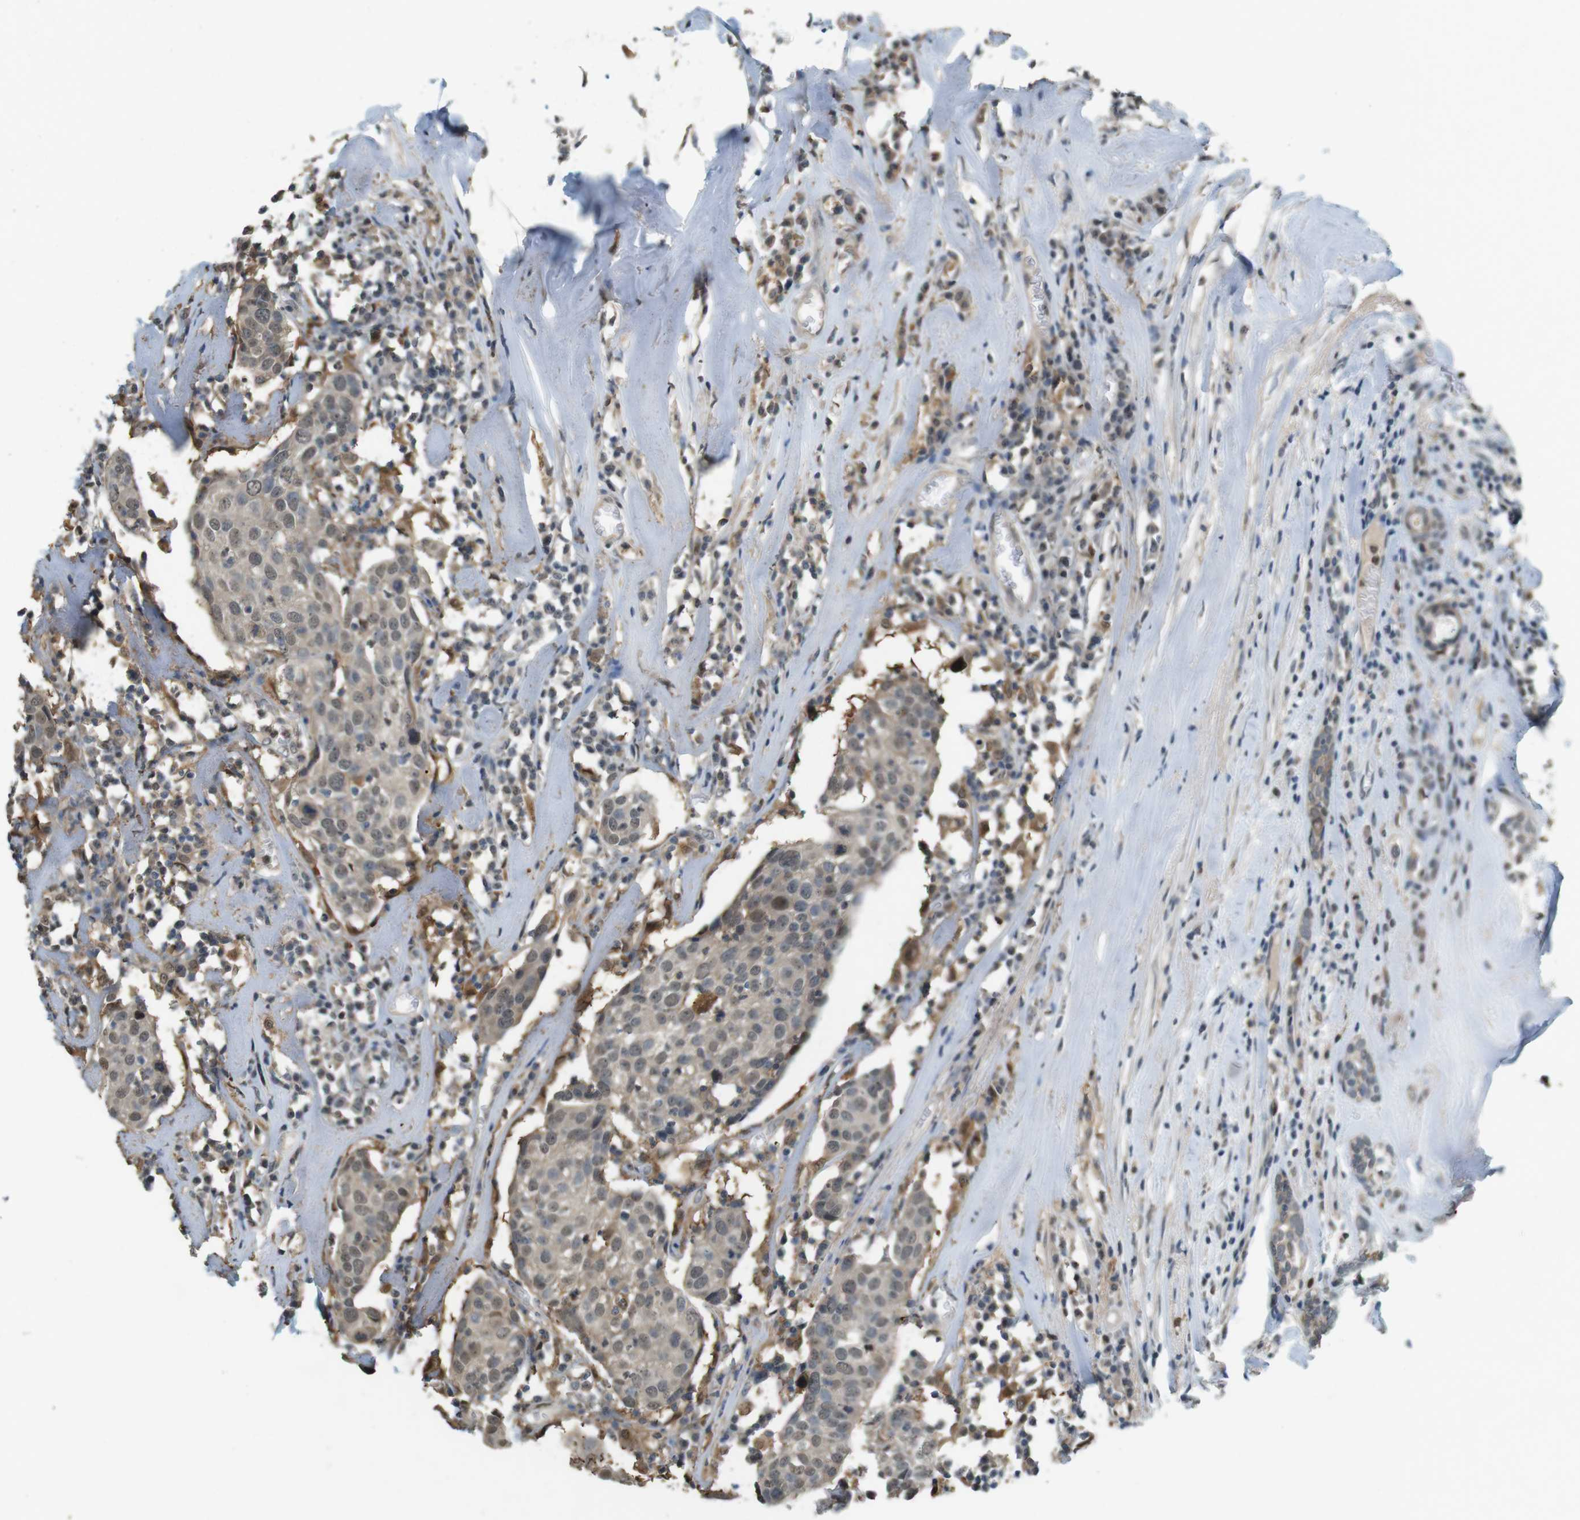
{"staining": {"intensity": "weak", "quantity": "25%-75%", "location": "cytoplasmic/membranous,nuclear"}, "tissue": "head and neck cancer", "cell_type": "Tumor cells", "image_type": "cancer", "snomed": [{"axis": "morphology", "description": "Adenocarcinoma, NOS"}, {"axis": "topography", "description": "Salivary gland"}, {"axis": "topography", "description": "Head-Neck"}], "caption": "This histopathology image displays IHC staining of head and neck adenocarcinoma, with low weak cytoplasmic/membranous and nuclear expression in about 25%-75% of tumor cells.", "gene": "CDK14", "patient": {"sex": "female", "age": 65}}